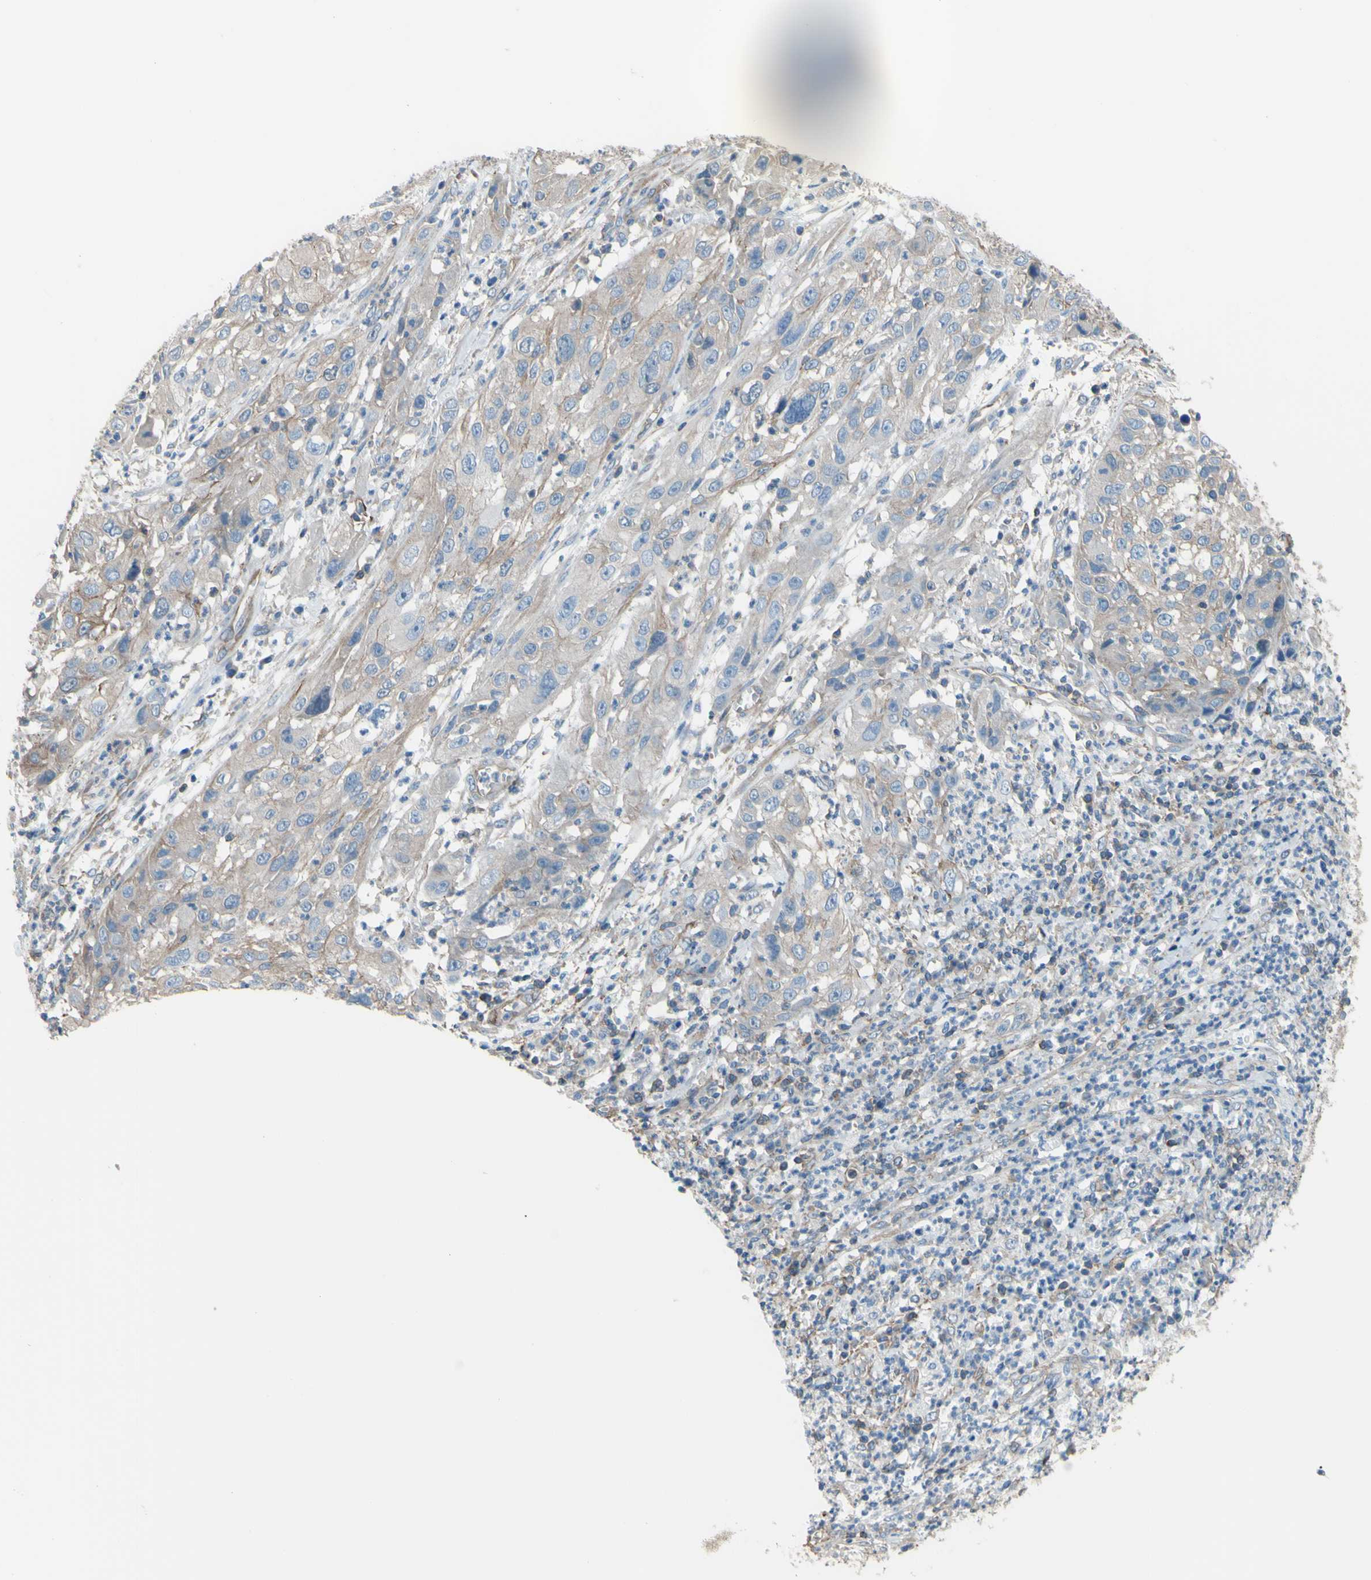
{"staining": {"intensity": "weak", "quantity": ">75%", "location": "cytoplasmic/membranous"}, "tissue": "cervical cancer", "cell_type": "Tumor cells", "image_type": "cancer", "snomed": [{"axis": "morphology", "description": "Squamous cell carcinoma, NOS"}, {"axis": "topography", "description": "Cervix"}], "caption": "Immunohistochemical staining of cervical cancer shows low levels of weak cytoplasmic/membranous staining in about >75% of tumor cells. (IHC, brightfield microscopy, high magnification).", "gene": "ADD1", "patient": {"sex": "female", "age": 32}}